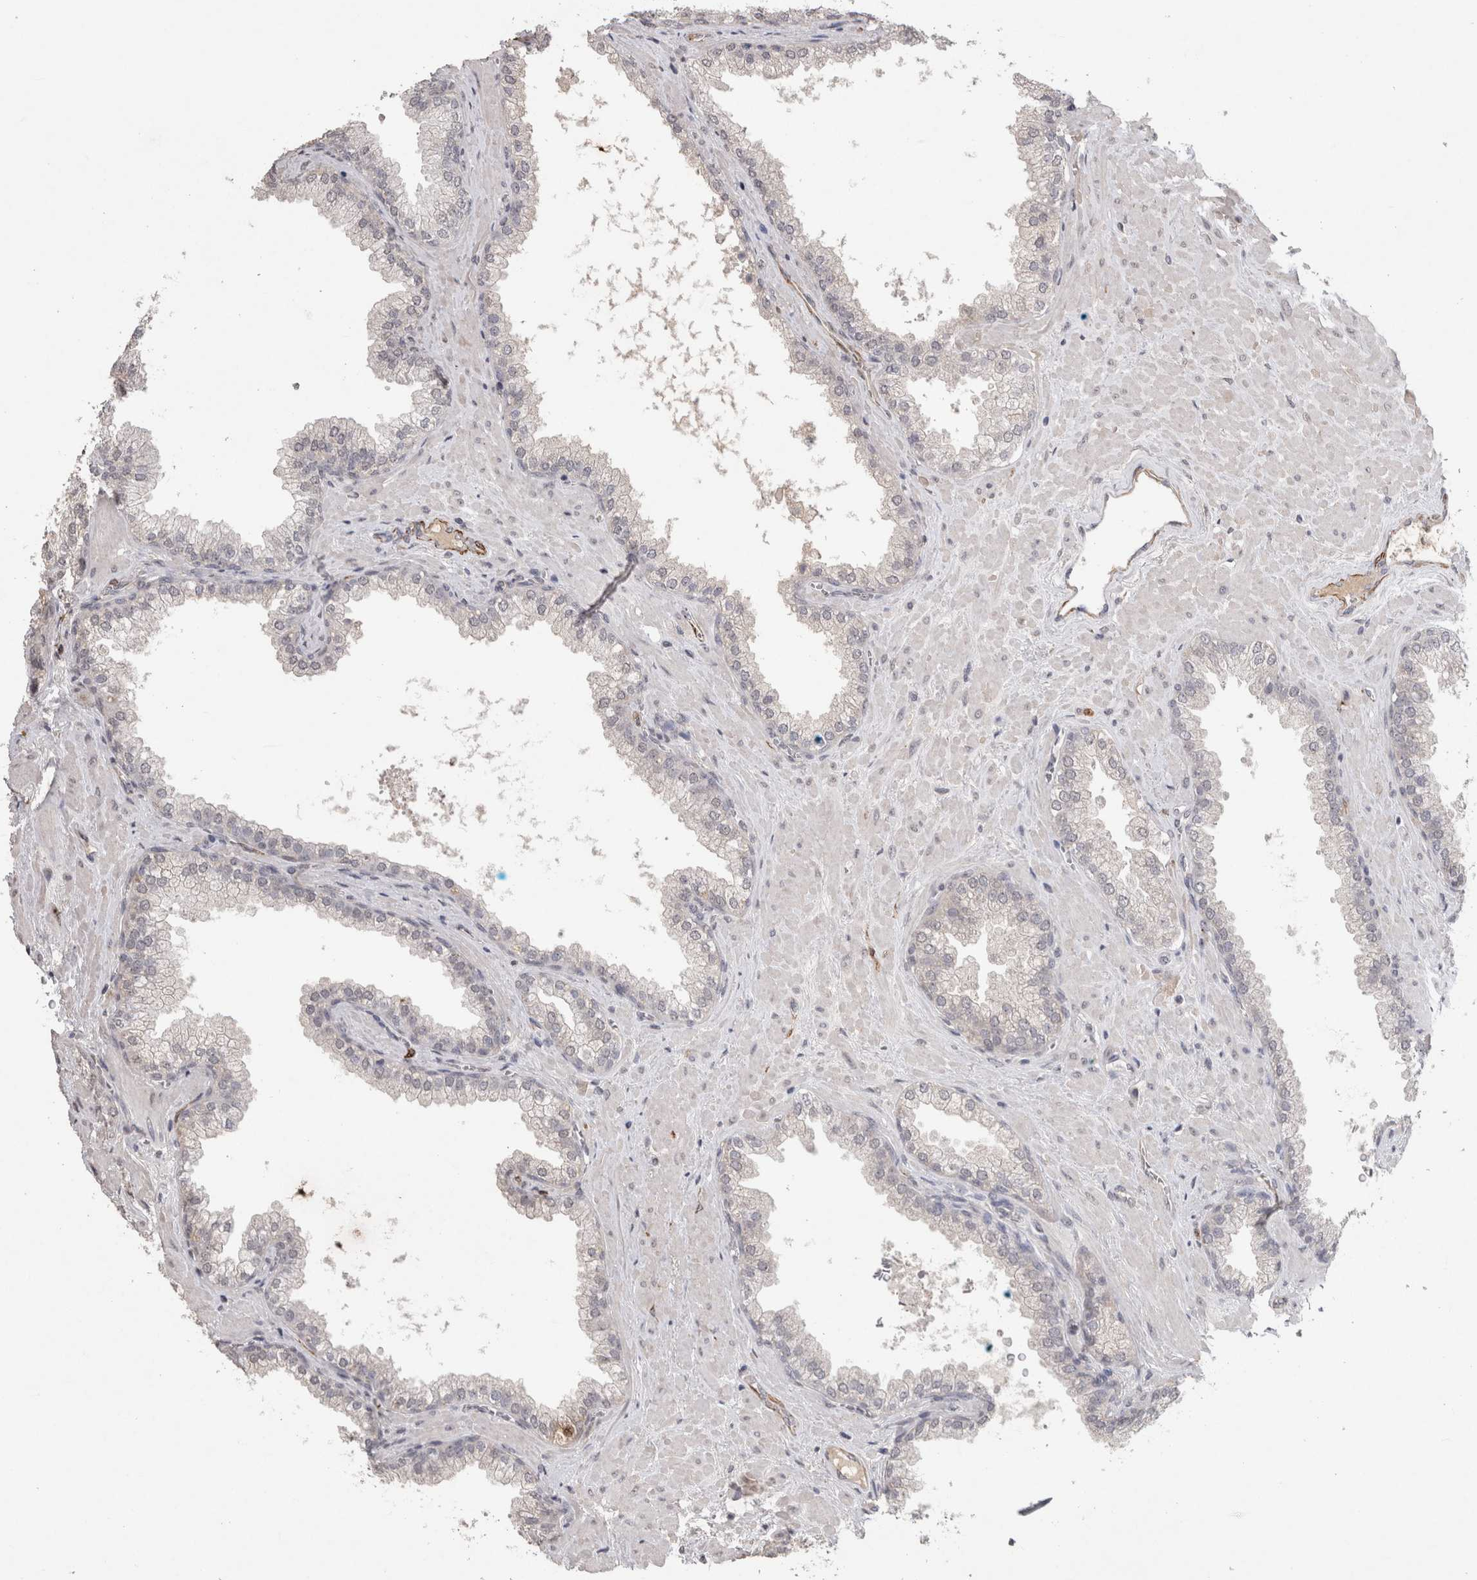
{"staining": {"intensity": "negative", "quantity": "none", "location": "none"}, "tissue": "prostate cancer", "cell_type": "Tumor cells", "image_type": "cancer", "snomed": [{"axis": "morphology", "description": "Adenocarcinoma, Low grade"}, {"axis": "topography", "description": "Prostate"}], "caption": "IHC photomicrograph of prostate cancer (adenocarcinoma (low-grade)) stained for a protein (brown), which exhibits no positivity in tumor cells. The staining is performed using DAB brown chromogen with nuclei counter-stained in using hematoxylin.", "gene": "CDH13", "patient": {"sex": "male", "age": 71}}